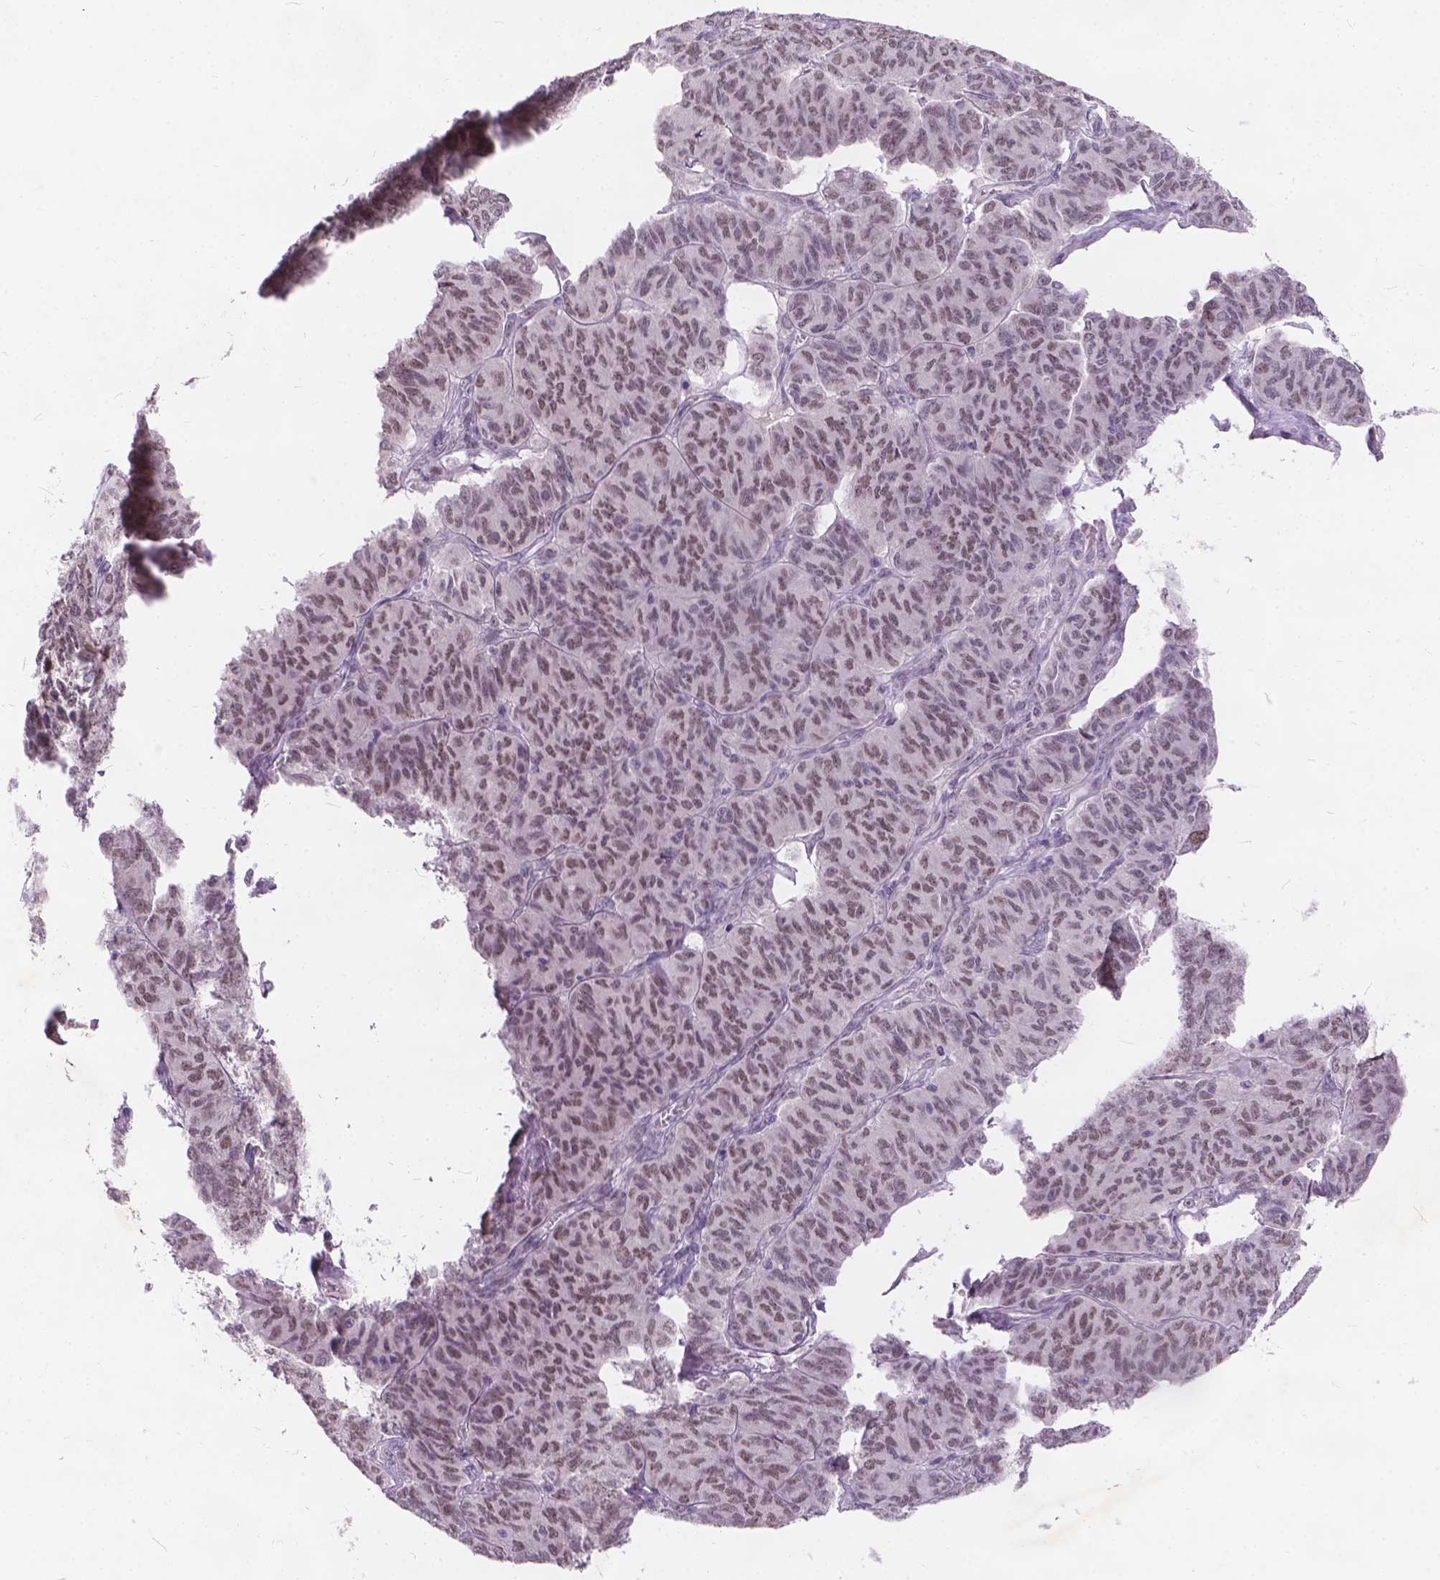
{"staining": {"intensity": "weak", "quantity": ">75%", "location": "nuclear"}, "tissue": "ovarian cancer", "cell_type": "Tumor cells", "image_type": "cancer", "snomed": [{"axis": "morphology", "description": "Carcinoma, endometroid"}, {"axis": "topography", "description": "Ovary"}], "caption": "Ovarian cancer (endometroid carcinoma) stained with a protein marker shows weak staining in tumor cells.", "gene": "FAM53A", "patient": {"sex": "female", "age": 80}}